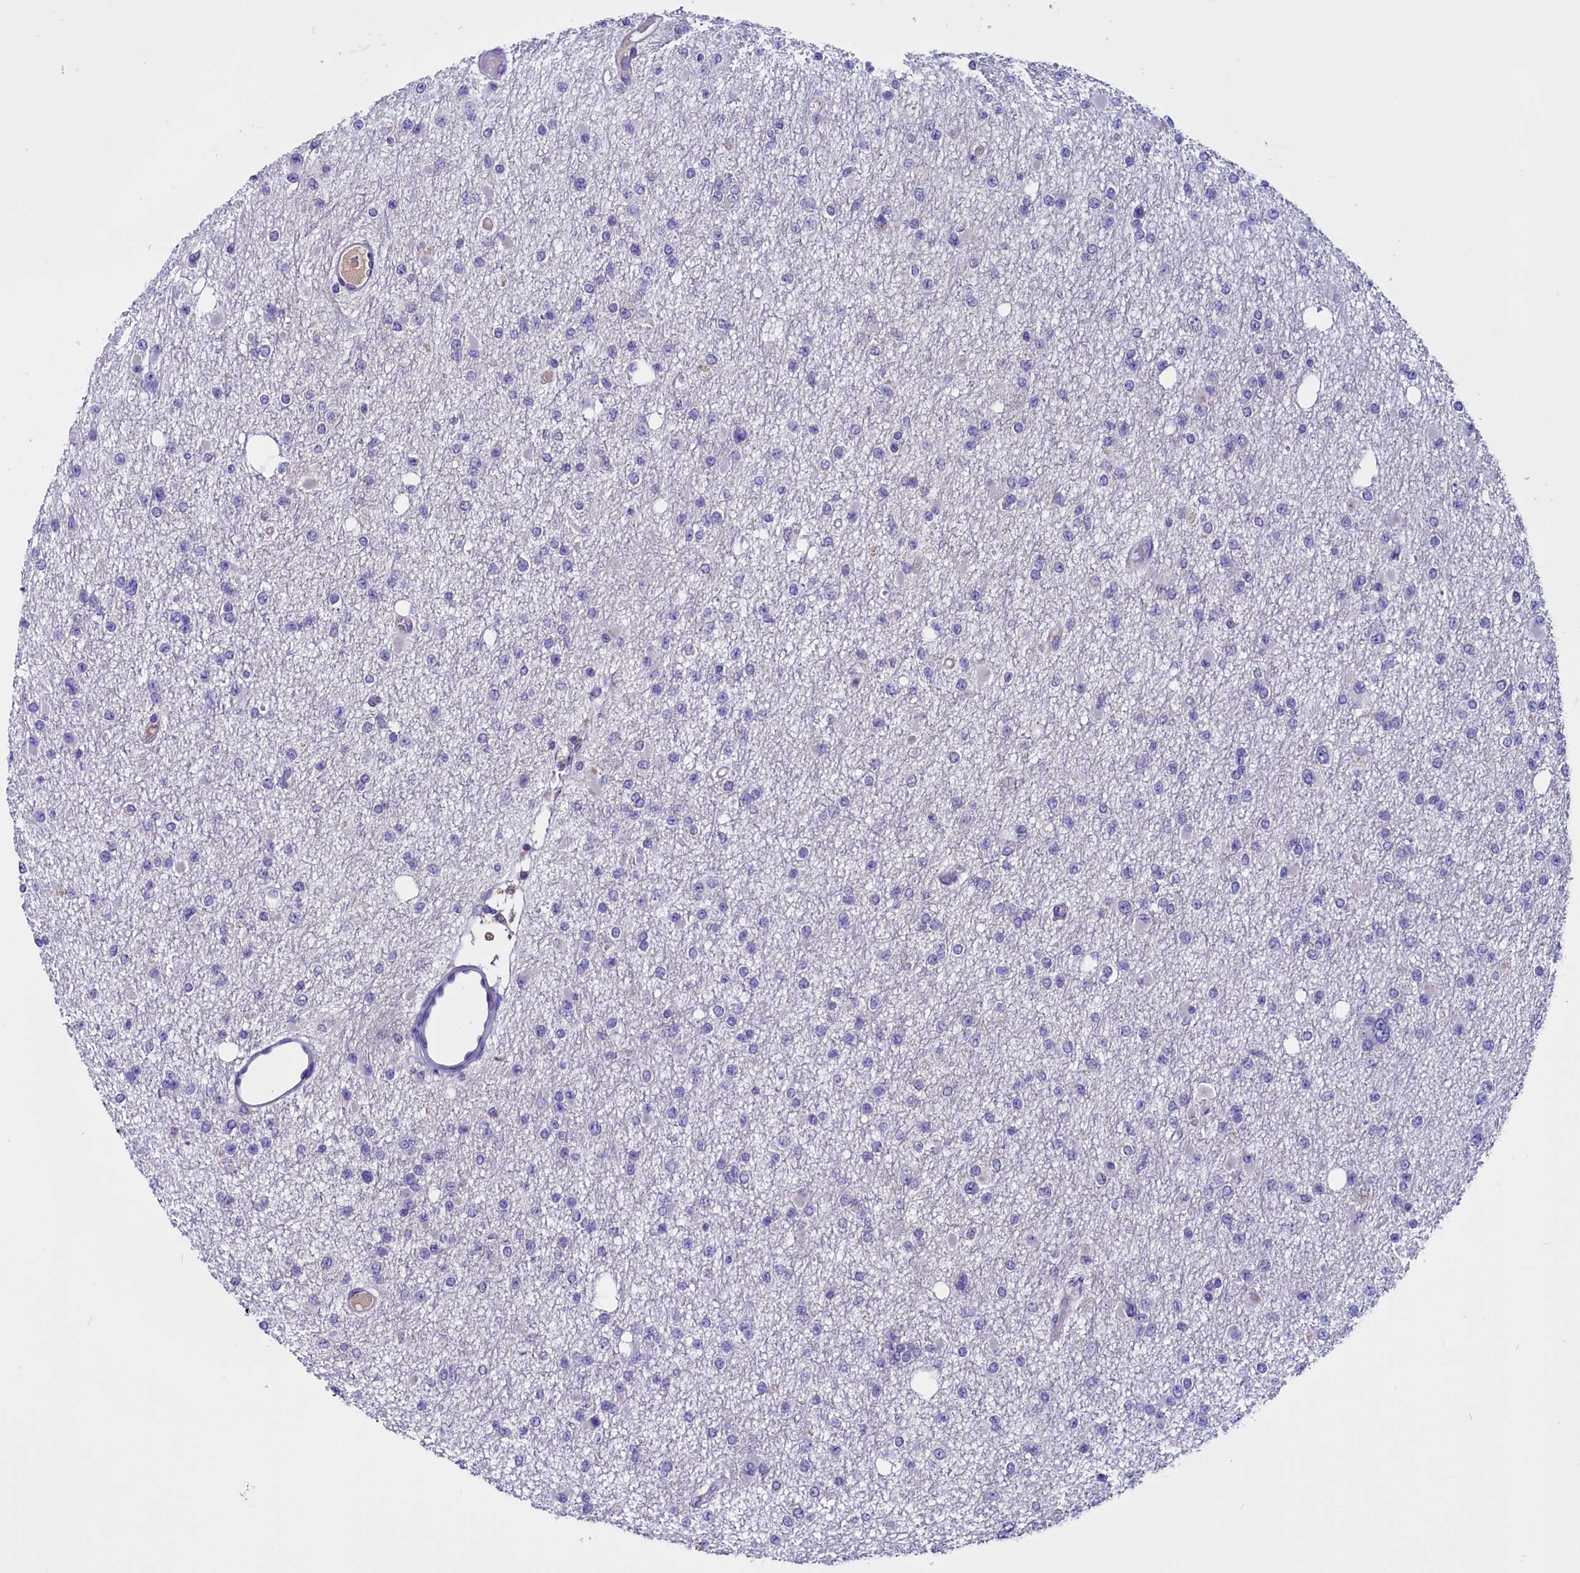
{"staining": {"intensity": "negative", "quantity": "none", "location": "none"}, "tissue": "glioma", "cell_type": "Tumor cells", "image_type": "cancer", "snomed": [{"axis": "morphology", "description": "Glioma, malignant, Low grade"}, {"axis": "topography", "description": "Brain"}], "caption": "Immunohistochemistry (IHC) photomicrograph of neoplastic tissue: malignant glioma (low-grade) stained with DAB shows no significant protein expression in tumor cells.", "gene": "CCBE1", "patient": {"sex": "female", "age": 22}}